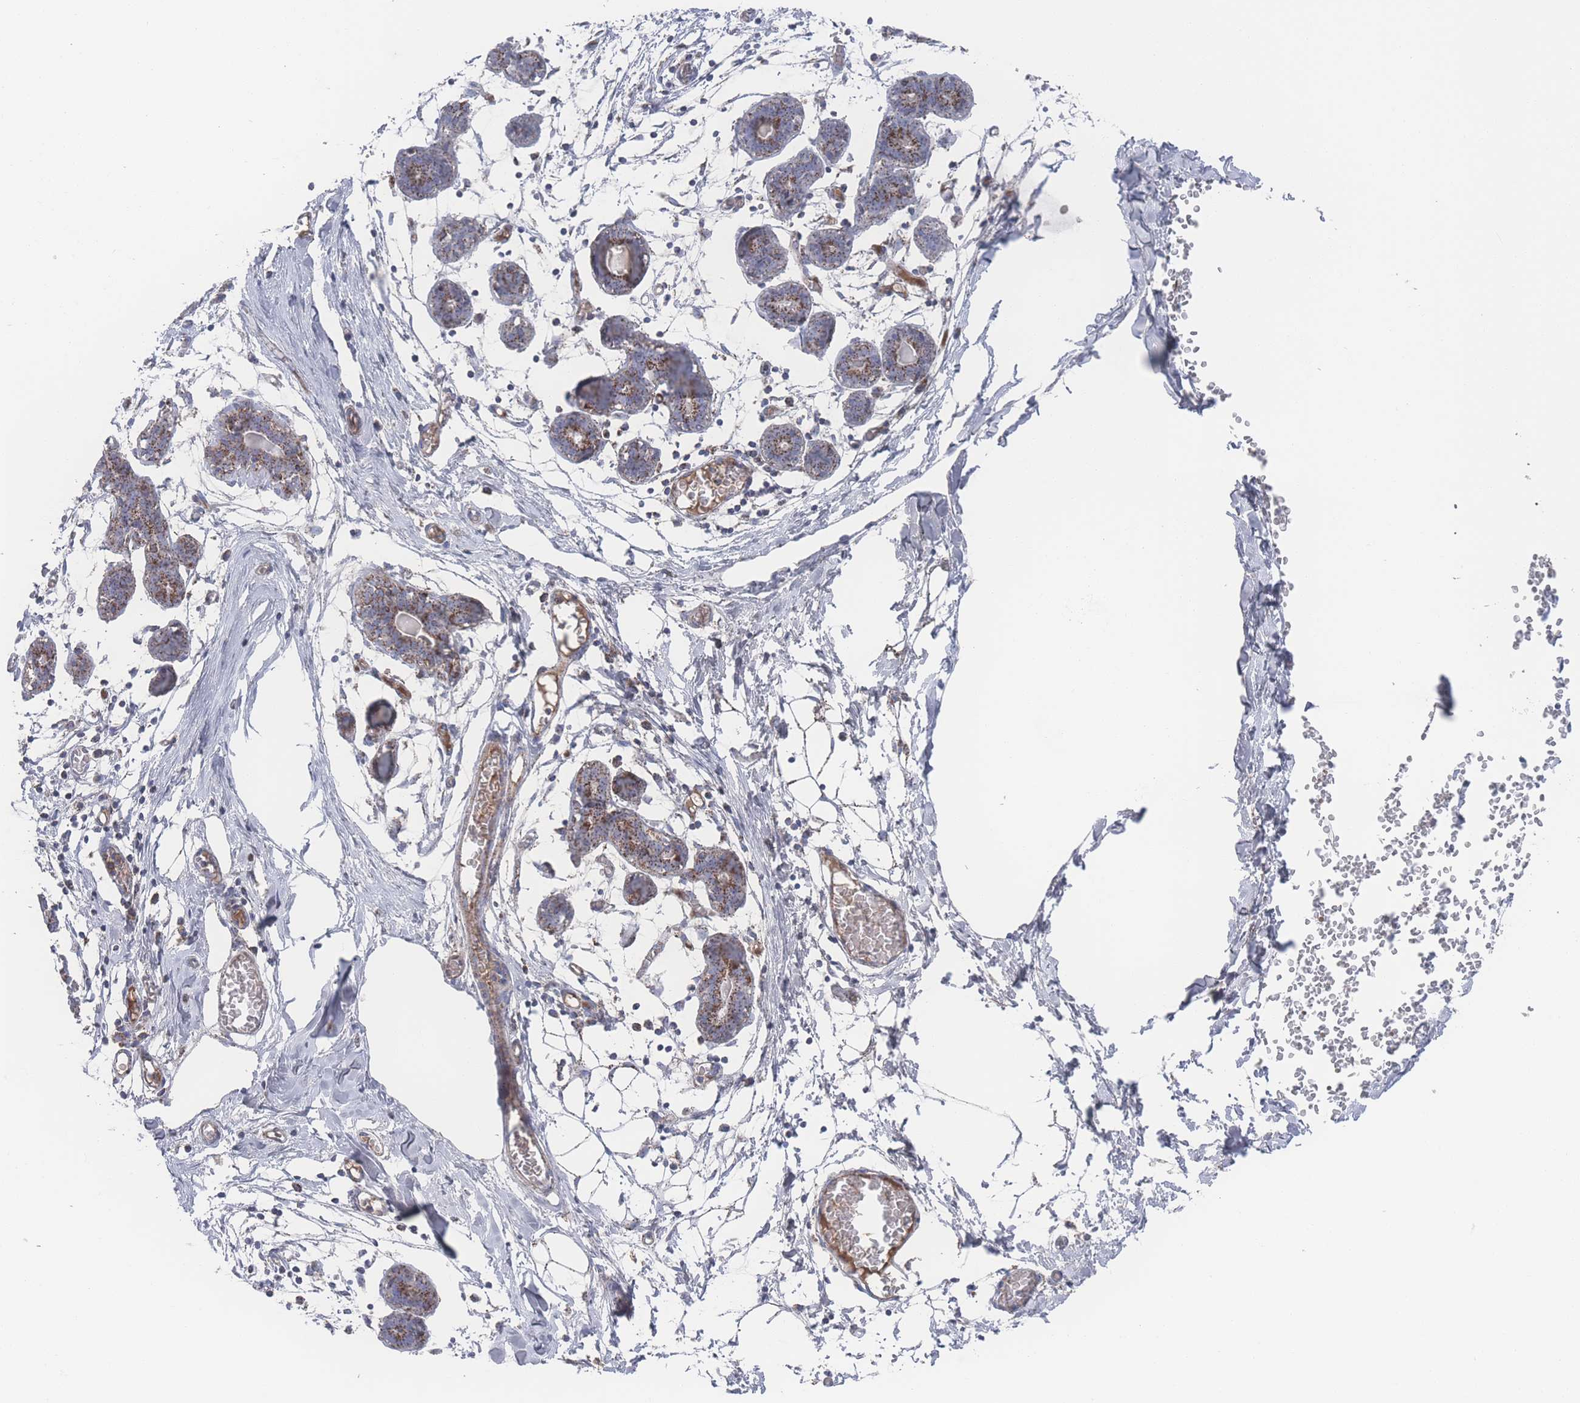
{"staining": {"intensity": "negative", "quantity": "none", "location": "none"}, "tissue": "breast", "cell_type": "Adipocytes", "image_type": "normal", "snomed": [{"axis": "morphology", "description": "Normal tissue, NOS"}, {"axis": "topography", "description": "Breast"}], "caption": "Immunohistochemistry (IHC) image of normal breast stained for a protein (brown), which demonstrates no expression in adipocytes. Brightfield microscopy of immunohistochemistry (IHC) stained with DAB (3,3'-diaminobenzidine) (brown) and hematoxylin (blue), captured at high magnification.", "gene": "PEX14", "patient": {"sex": "female", "age": 27}}